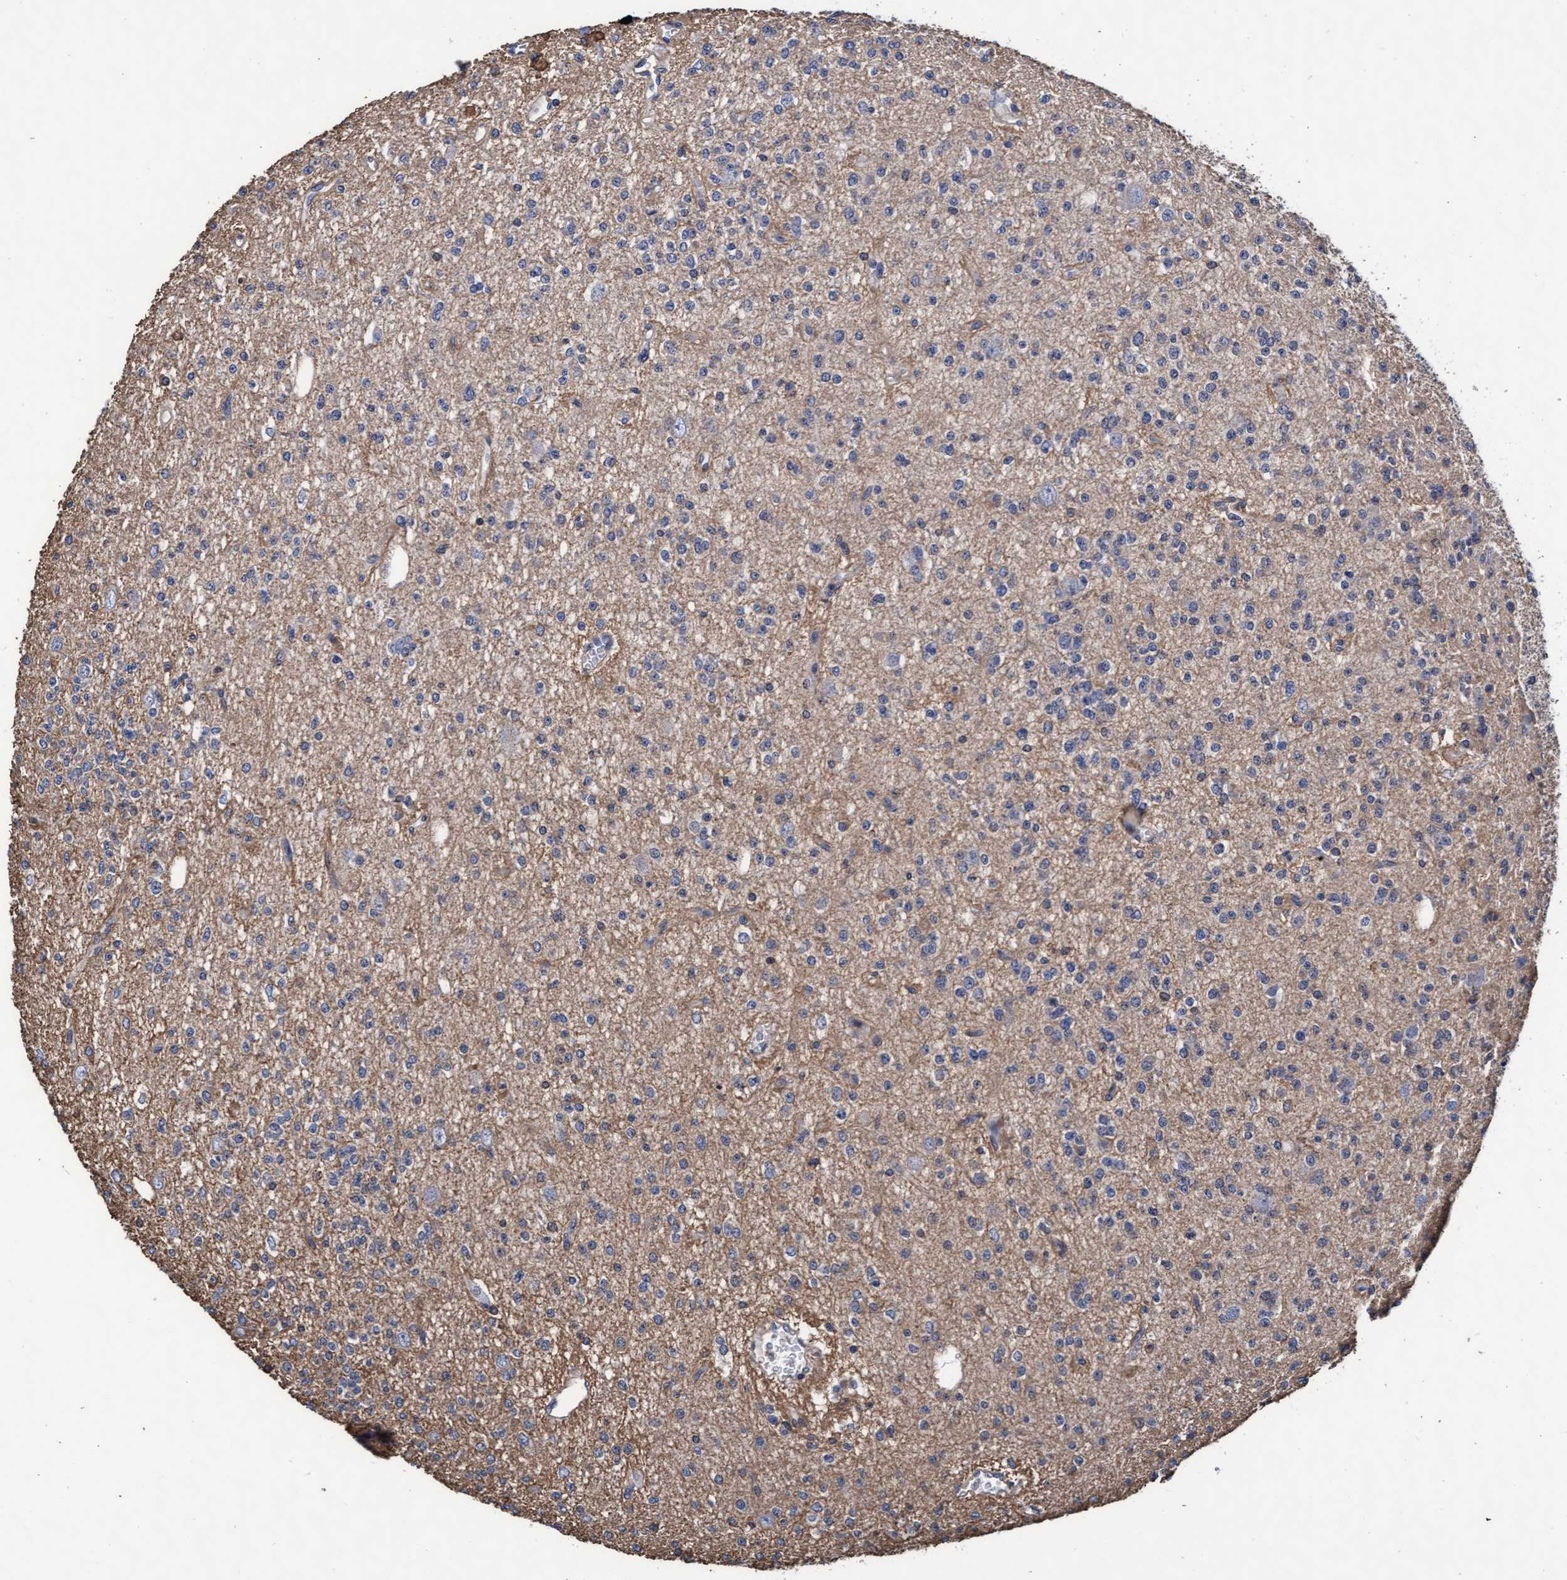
{"staining": {"intensity": "negative", "quantity": "none", "location": "none"}, "tissue": "glioma", "cell_type": "Tumor cells", "image_type": "cancer", "snomed": [{"axis": "morphology", "description": "Glioma, malignant, Low grade"}, {"axis": "topography", "description": "Brain"}], "caption": "Glioma was stained to show a protein in brown. There is no significant staining in tumor cells. The staining was performed using DAB to visualize the protein expression in brown, while the nuclei were stained in blue with hematoxylin (Magnification: 20x).", "gene": "GRHPR", "patient": {"sex": "male", "age": 38}}